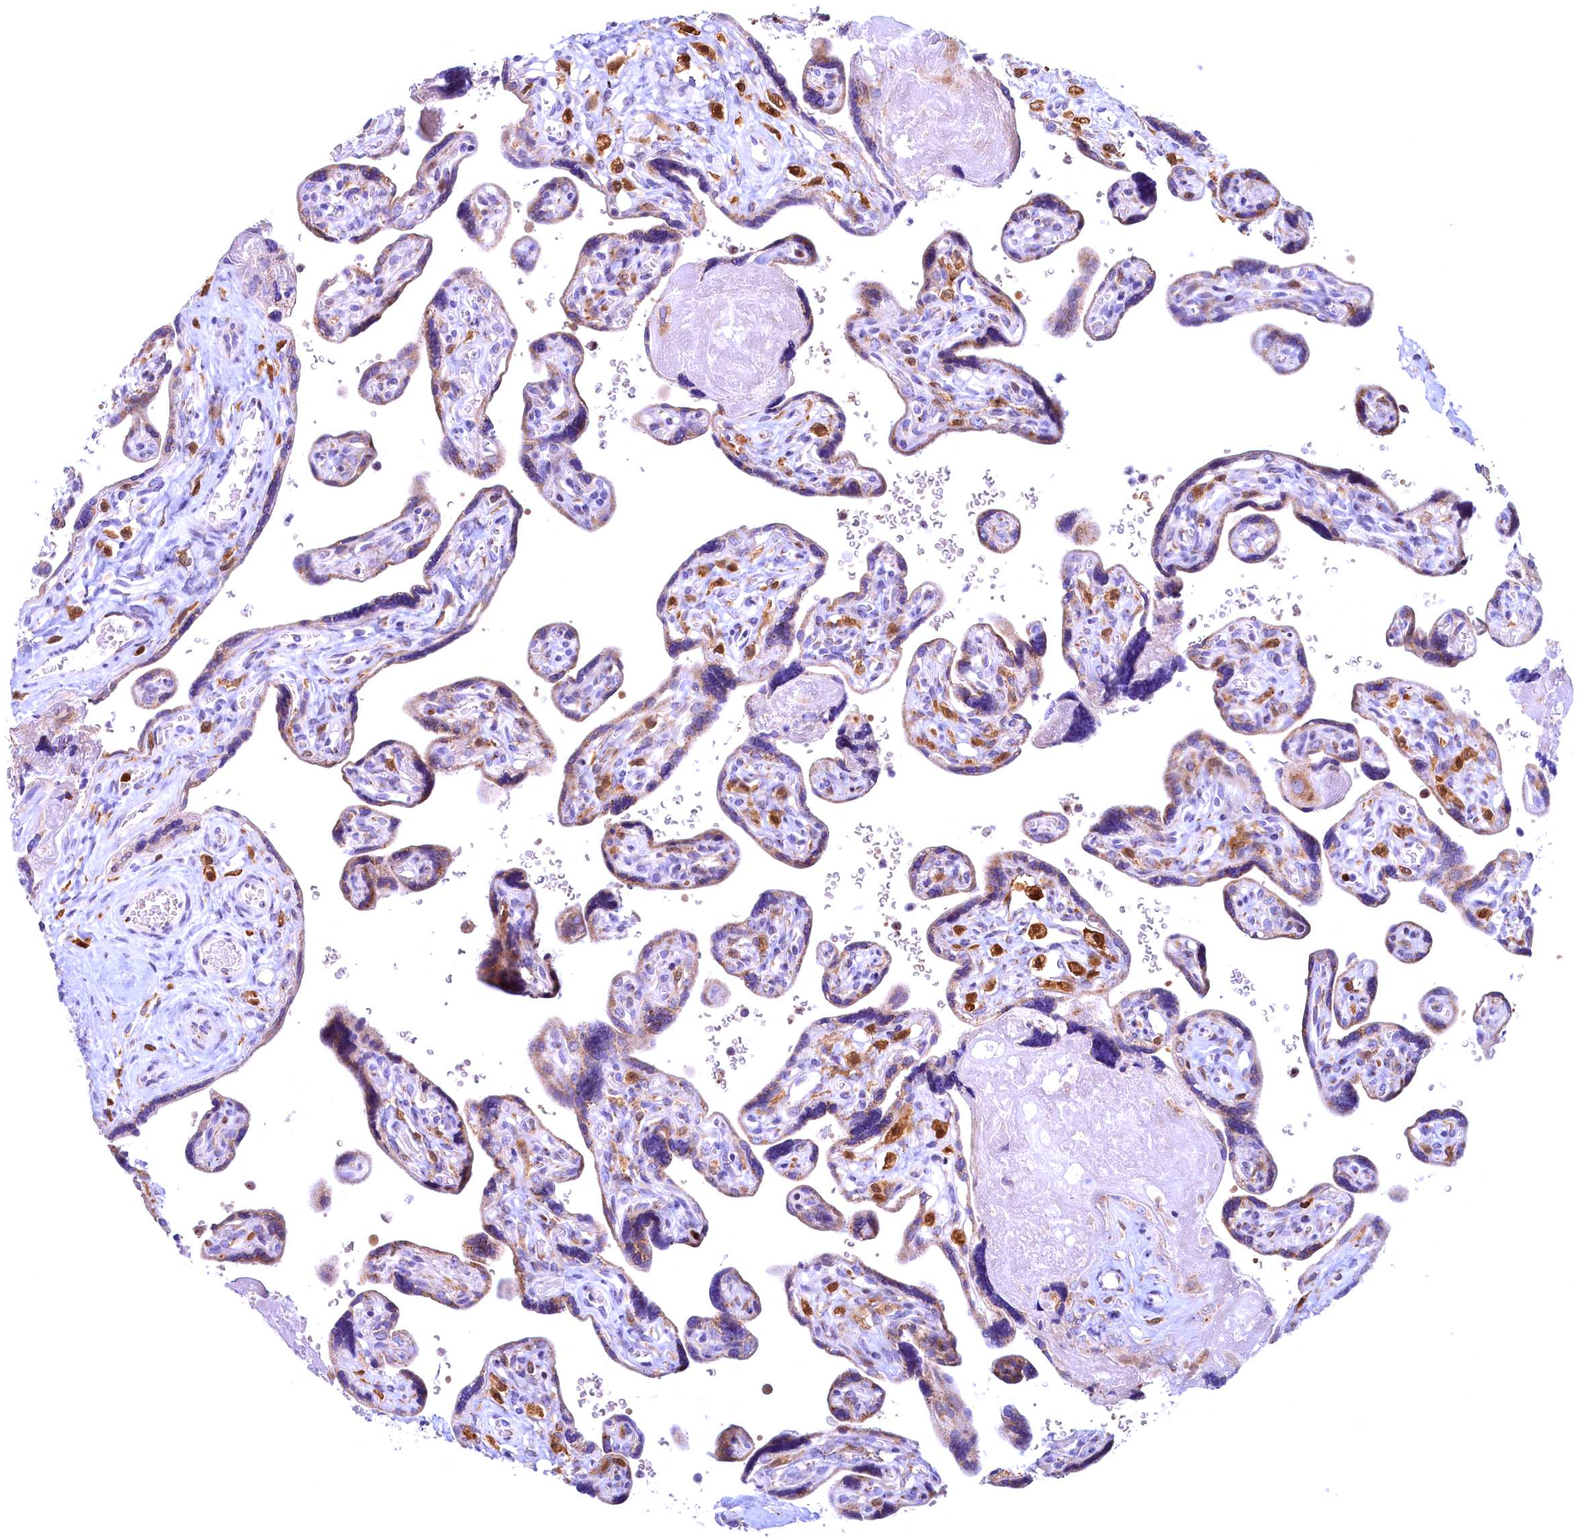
{"staining": {"intensity": "moderate", "quantity": "25%-75%", "location": "cytoplasmic/membranous"}, "tissue": "placenta", "cell_type": "Trophoblastic cells", "image_type": "normal", "snomed": [{"axis": "morphology", "description": "Normal tissue, NOS"}, {"axis": "topography", "description": "Placenta"}], "caption": "High-magnification brightfield microscopy of normal placenta stained with DAB (3,3'-diaminobenzidine) (brown) and counterstained with hematoxylin (blue). trophoblastic cells exhibit moderate cytoplasmic/membranous positivity is present in approximately25%-75% of cells. (Brightfield microscopy of DAB IHC at high magnification).", "gene": "BLVRB", "patient": {"sex": "female", "age": 39}}